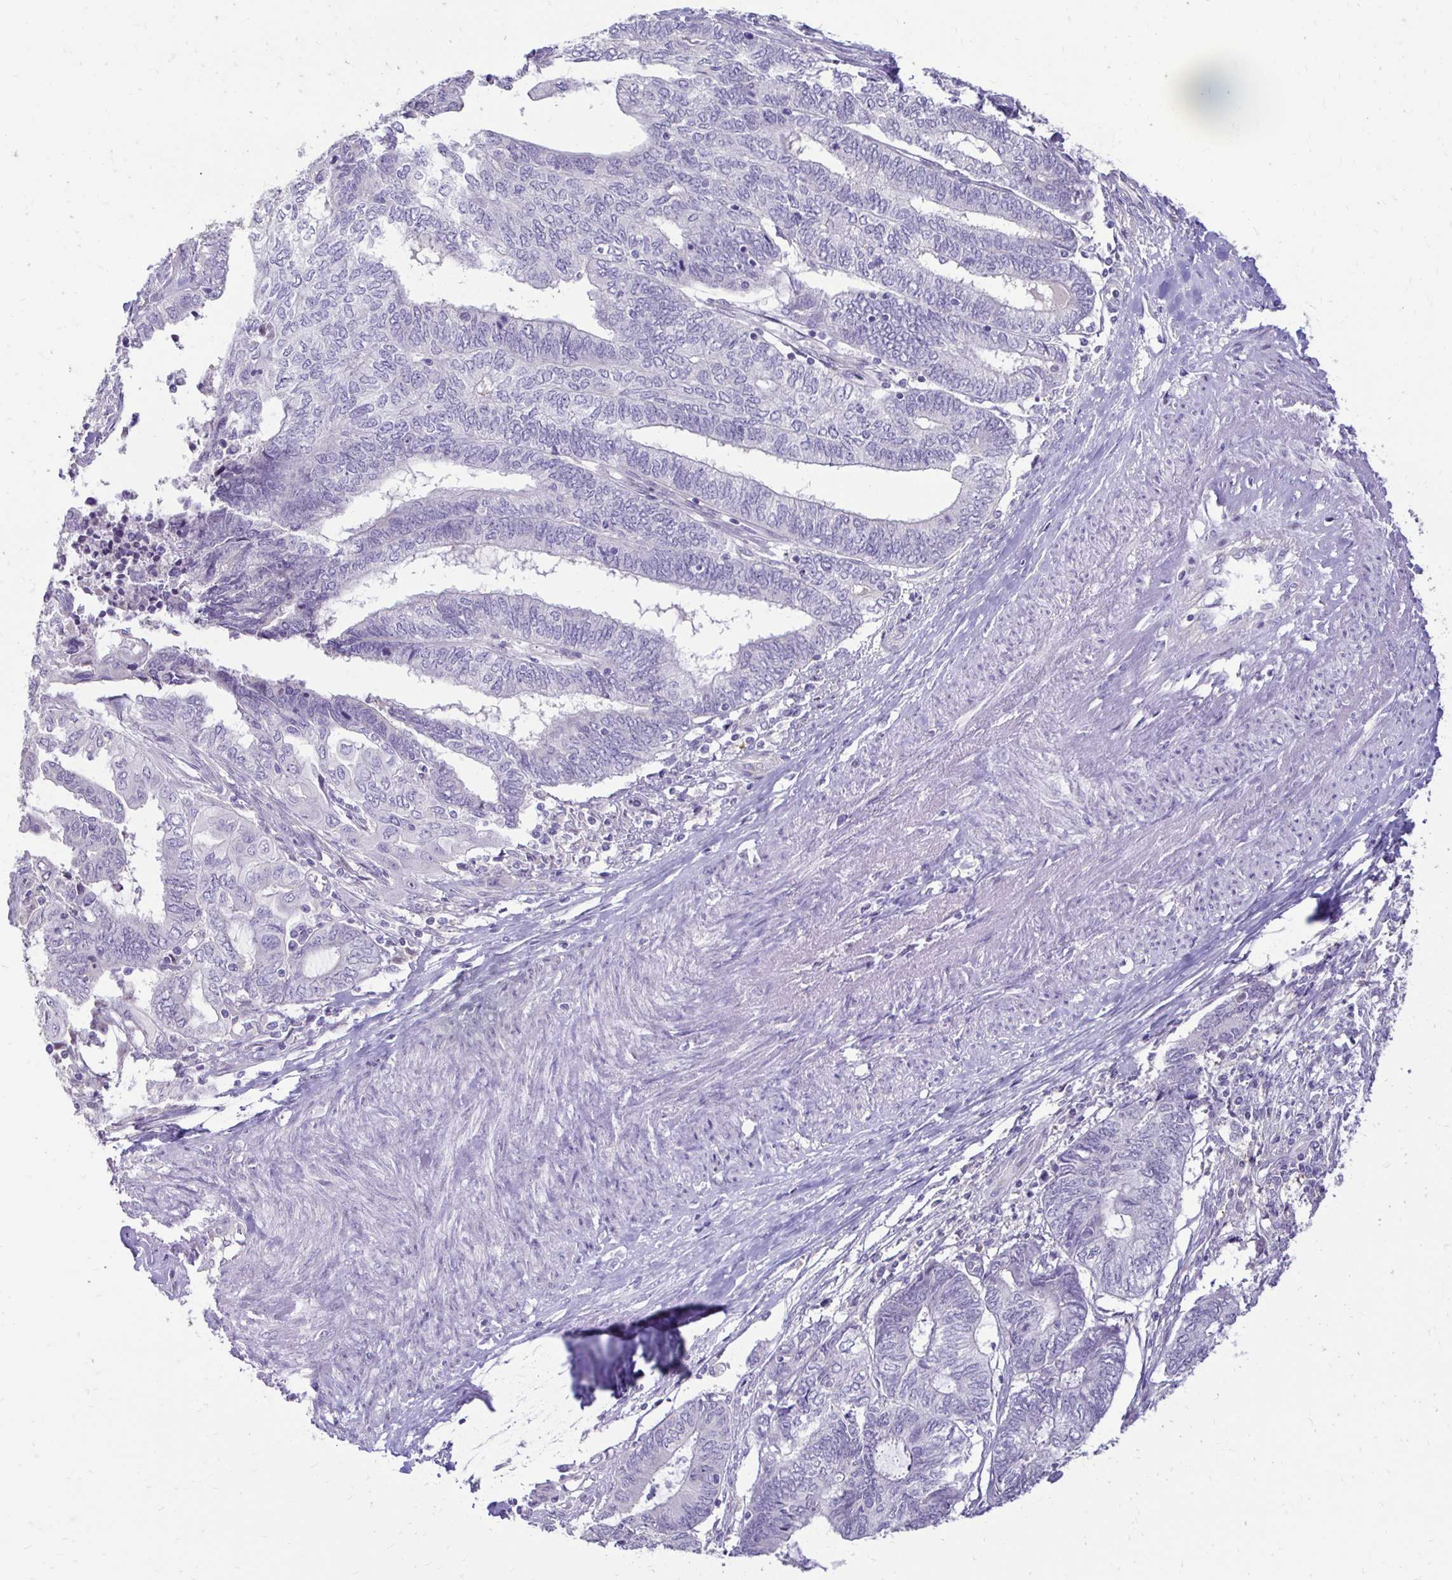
{"staining": {"intensity": "negative", "quantity": "none", "location": "none"}, "tissue": "endometrial cancer", "cell_type": "Tumor cells", "image_type": "cancer", "snomed": [{"axis": "morphology", "description": "Adenocarcinoma, NOS"}, {"axis": "topography", "description": "Uterus"}, {"axis": "topography", "description": "Endometrium"}], "caption": "Adenocarcinoma (endometrial) was stained to show a protein in brown. There is no significant expression in tumor cells.", "gene": "GAS2", "patient": {"sex": "female", "age": 70}}